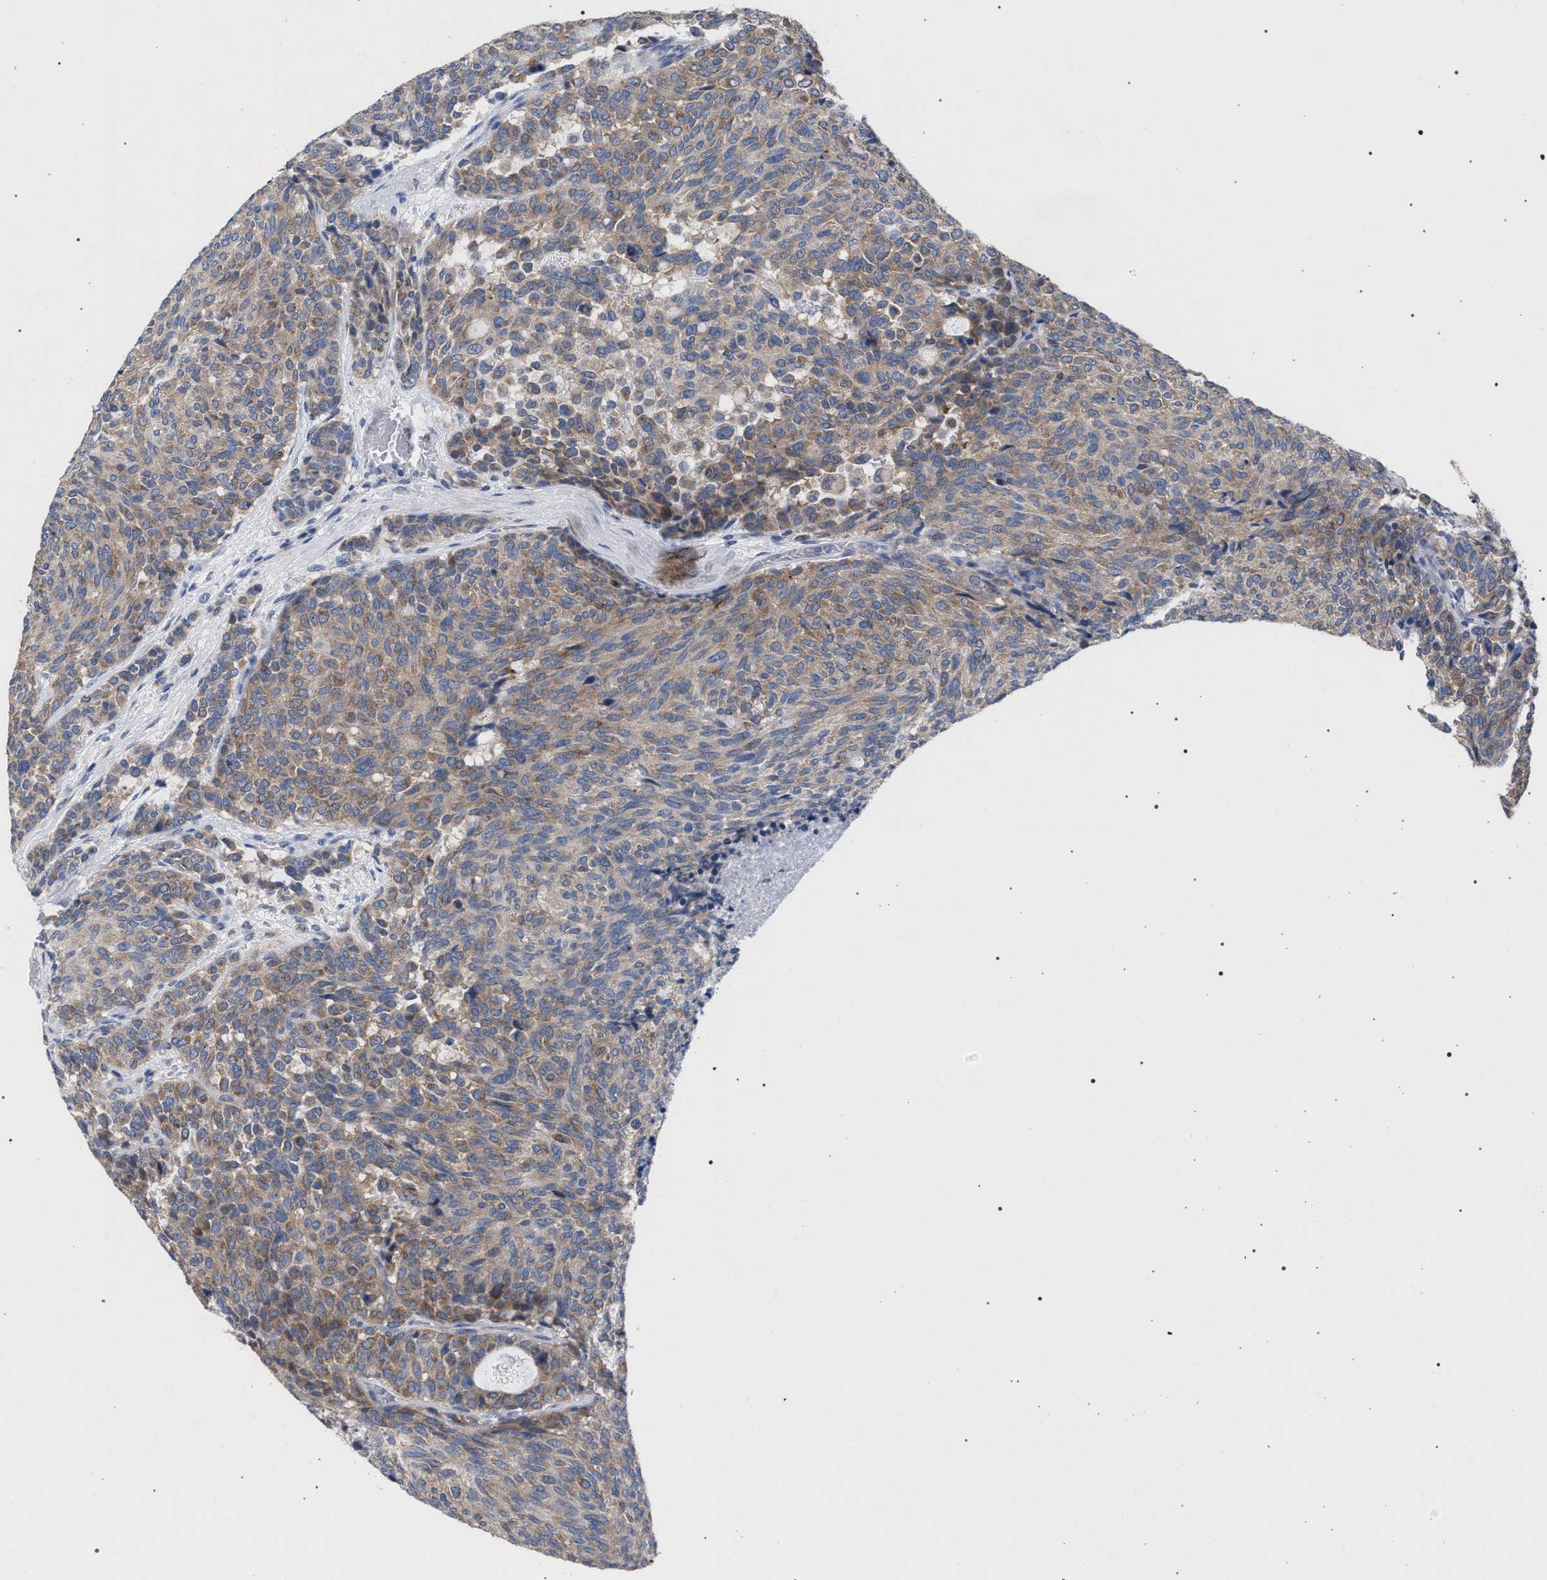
{"staining": {"intensity": "moderate", "quantity": ">75%", "location": "cytoplasmic/membranous"}, "tissue": "carcinoid", "cell_type": "Tumor cells", "image_type": "cancer", "snomed": [{"axis": "morphology", "description": "Carcinoid, malignant, NOS"}, {"axis": "topography", "description": "Pancreas"}], "caption": "This micrograph demonstrates immunohistochemistry staining of human carcinoid (malignant), with medium moderate cytoplasmic/membranous expression in about >75% of tumor cells.", "gene": "GOLGA2", "patient": {"sex": "female", "age": 54}}